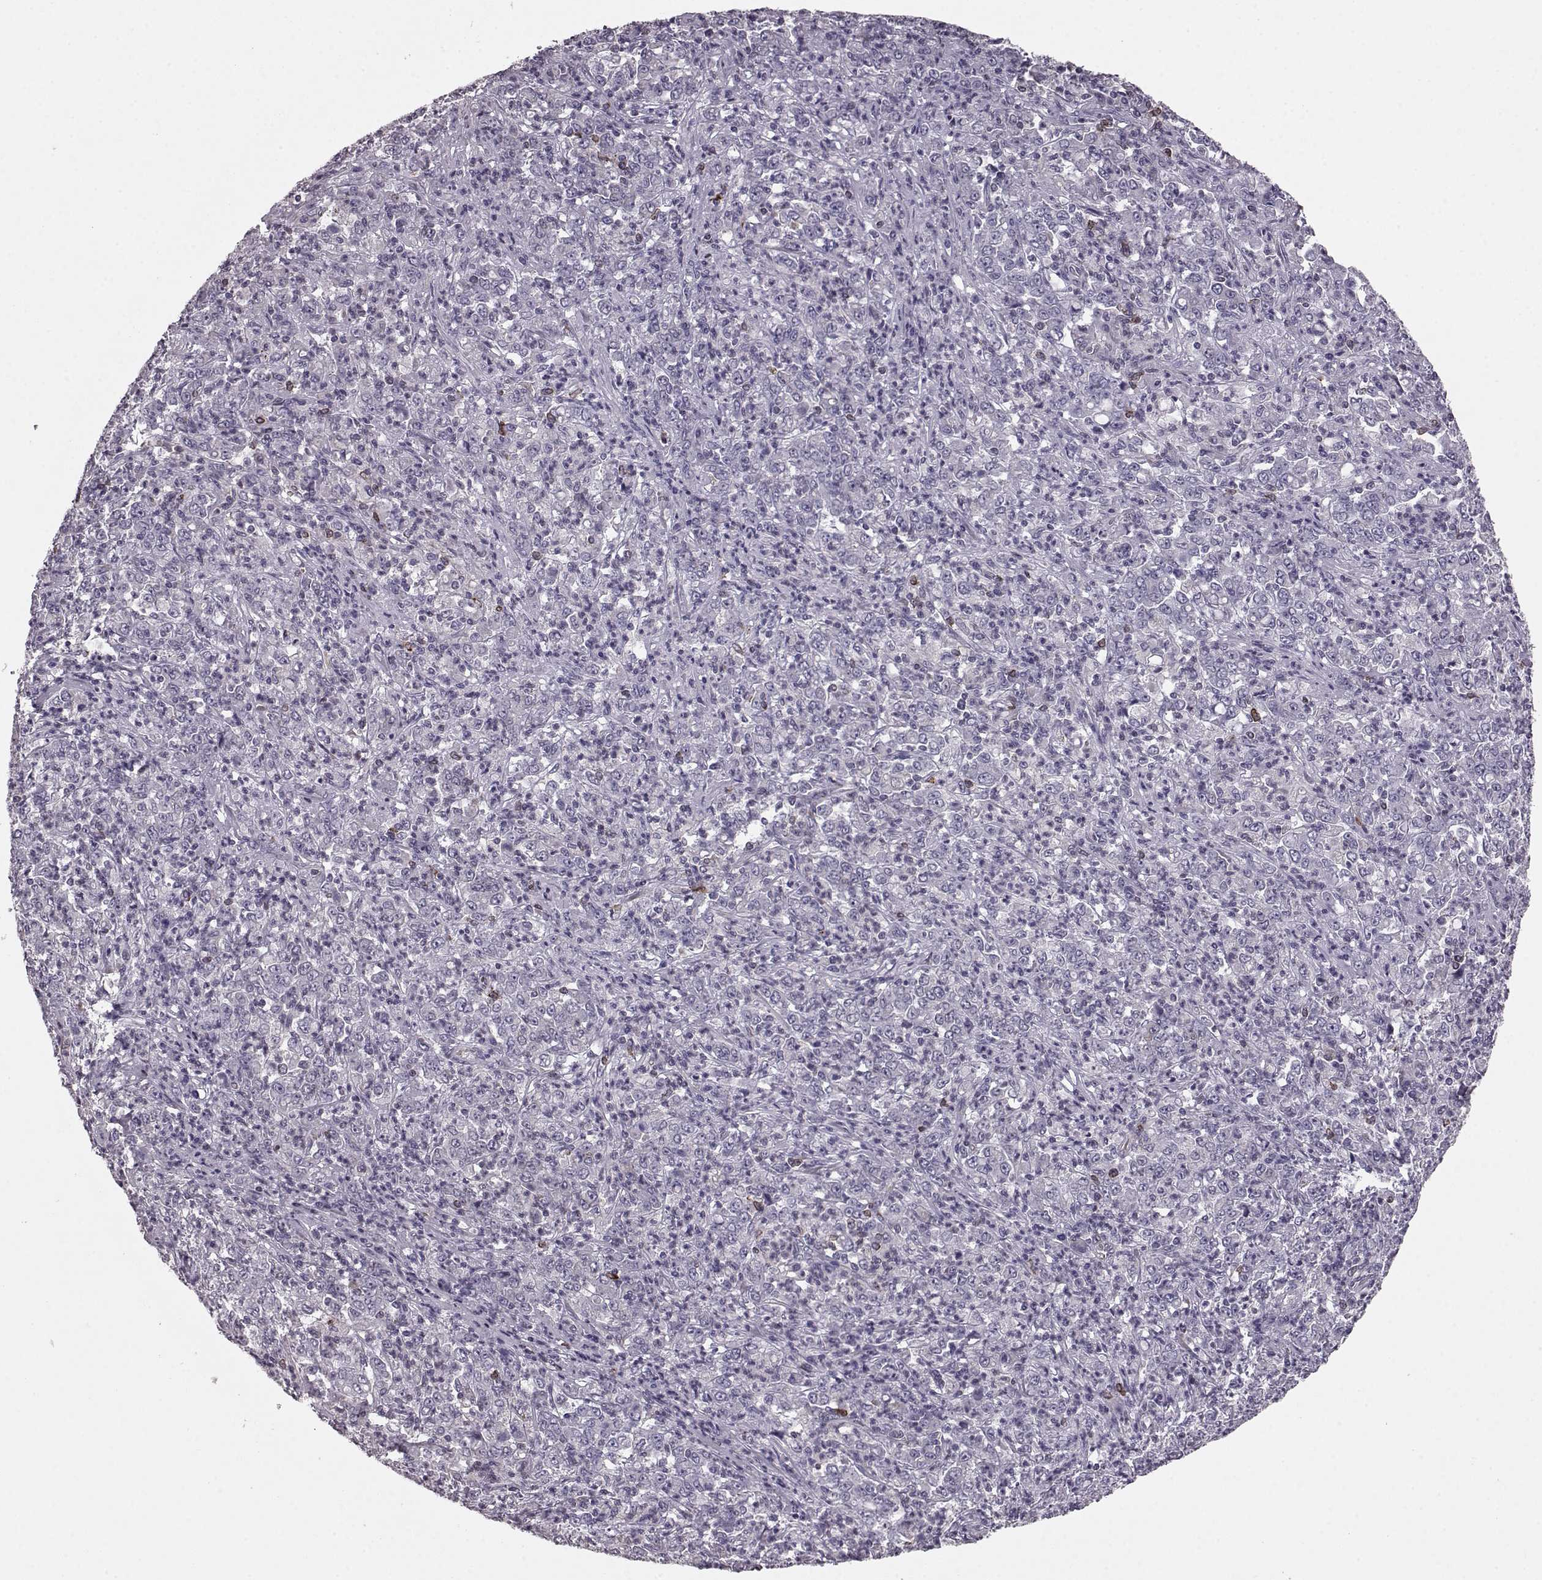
{"staining": {"intensity": "negative", "quantity": "none", "location": "none"}, "tissue": "stomach cancer", "cell_type": "Tumor cells", "image_type": "cancer", "snomed": [{"axis": "morphology", "description": "Adenocarcinoma, NOS"}, {"axis": "topography", "description": "Stomach, lower"}], "caption": "Human stomach cancer (adenocarcinoma) stained for a protein using immunohistochemistry (IHC) exhibits no staining in tumor cells.", "gene": "ELOVL5", "patient": {"sex": "female", "age": 71}}